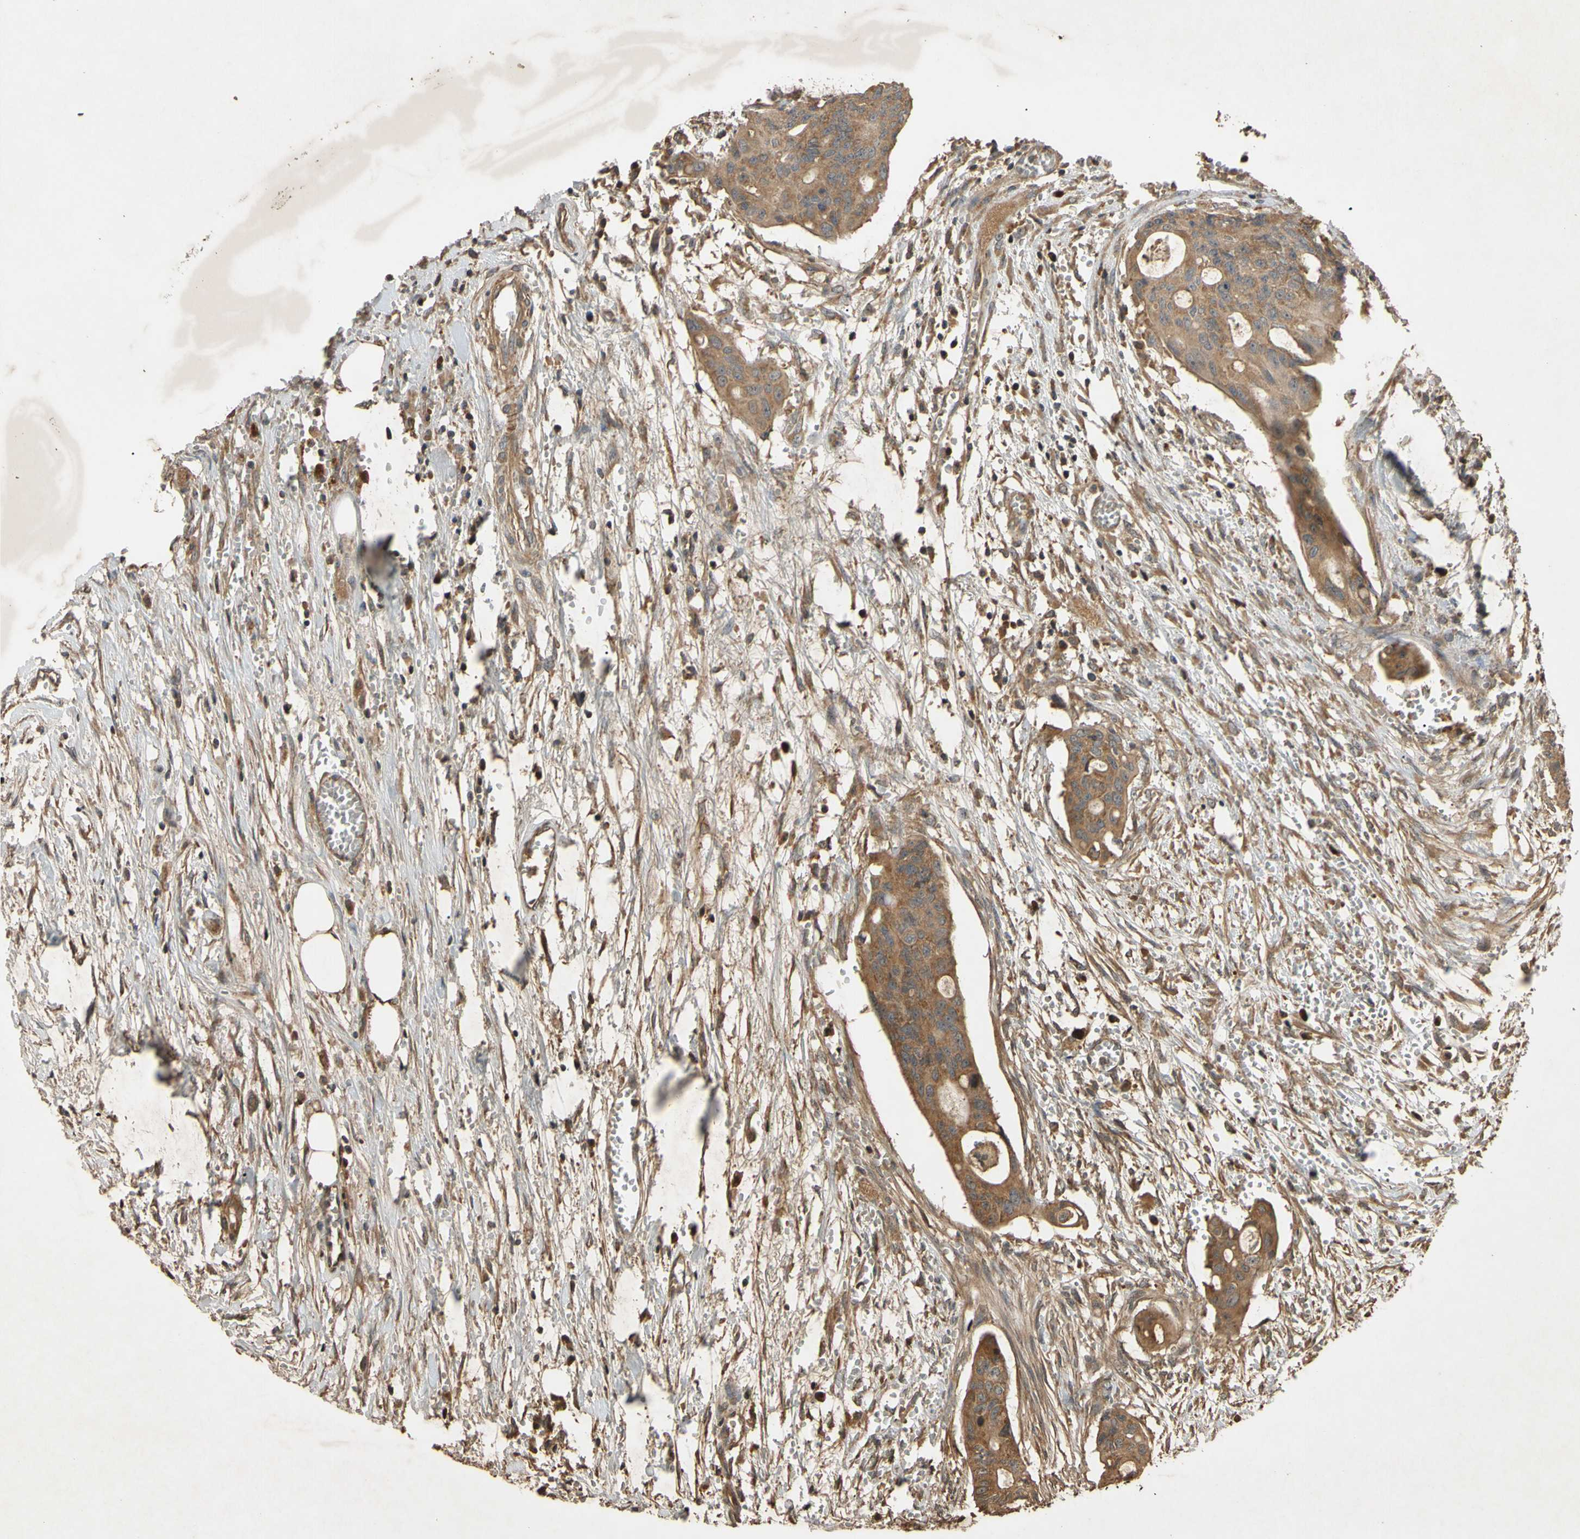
{"staining": {"intensity": "moderate", "quantity": ">75%", "location": "cytoplasmic/membranous"}, "tissue": "colorectal cancer", "cell_type": "Tumor cells", "image_type": "cancer", "snomed": [{"axis": "morphology", "description": "Adenocarcinoma, NOS"}, {"axis": "topography", "description": "Colon"}], "caption": "This image exhibits immunohistochemistry (IHC) staining of human colorectal cancer (adenocarcinoma), with medium moderate cytoplasmic/membranous positivity in approximately >75% of tumor cells.", "gene": "PARD6A", "patient": {"sex": "female", "age": 57}}